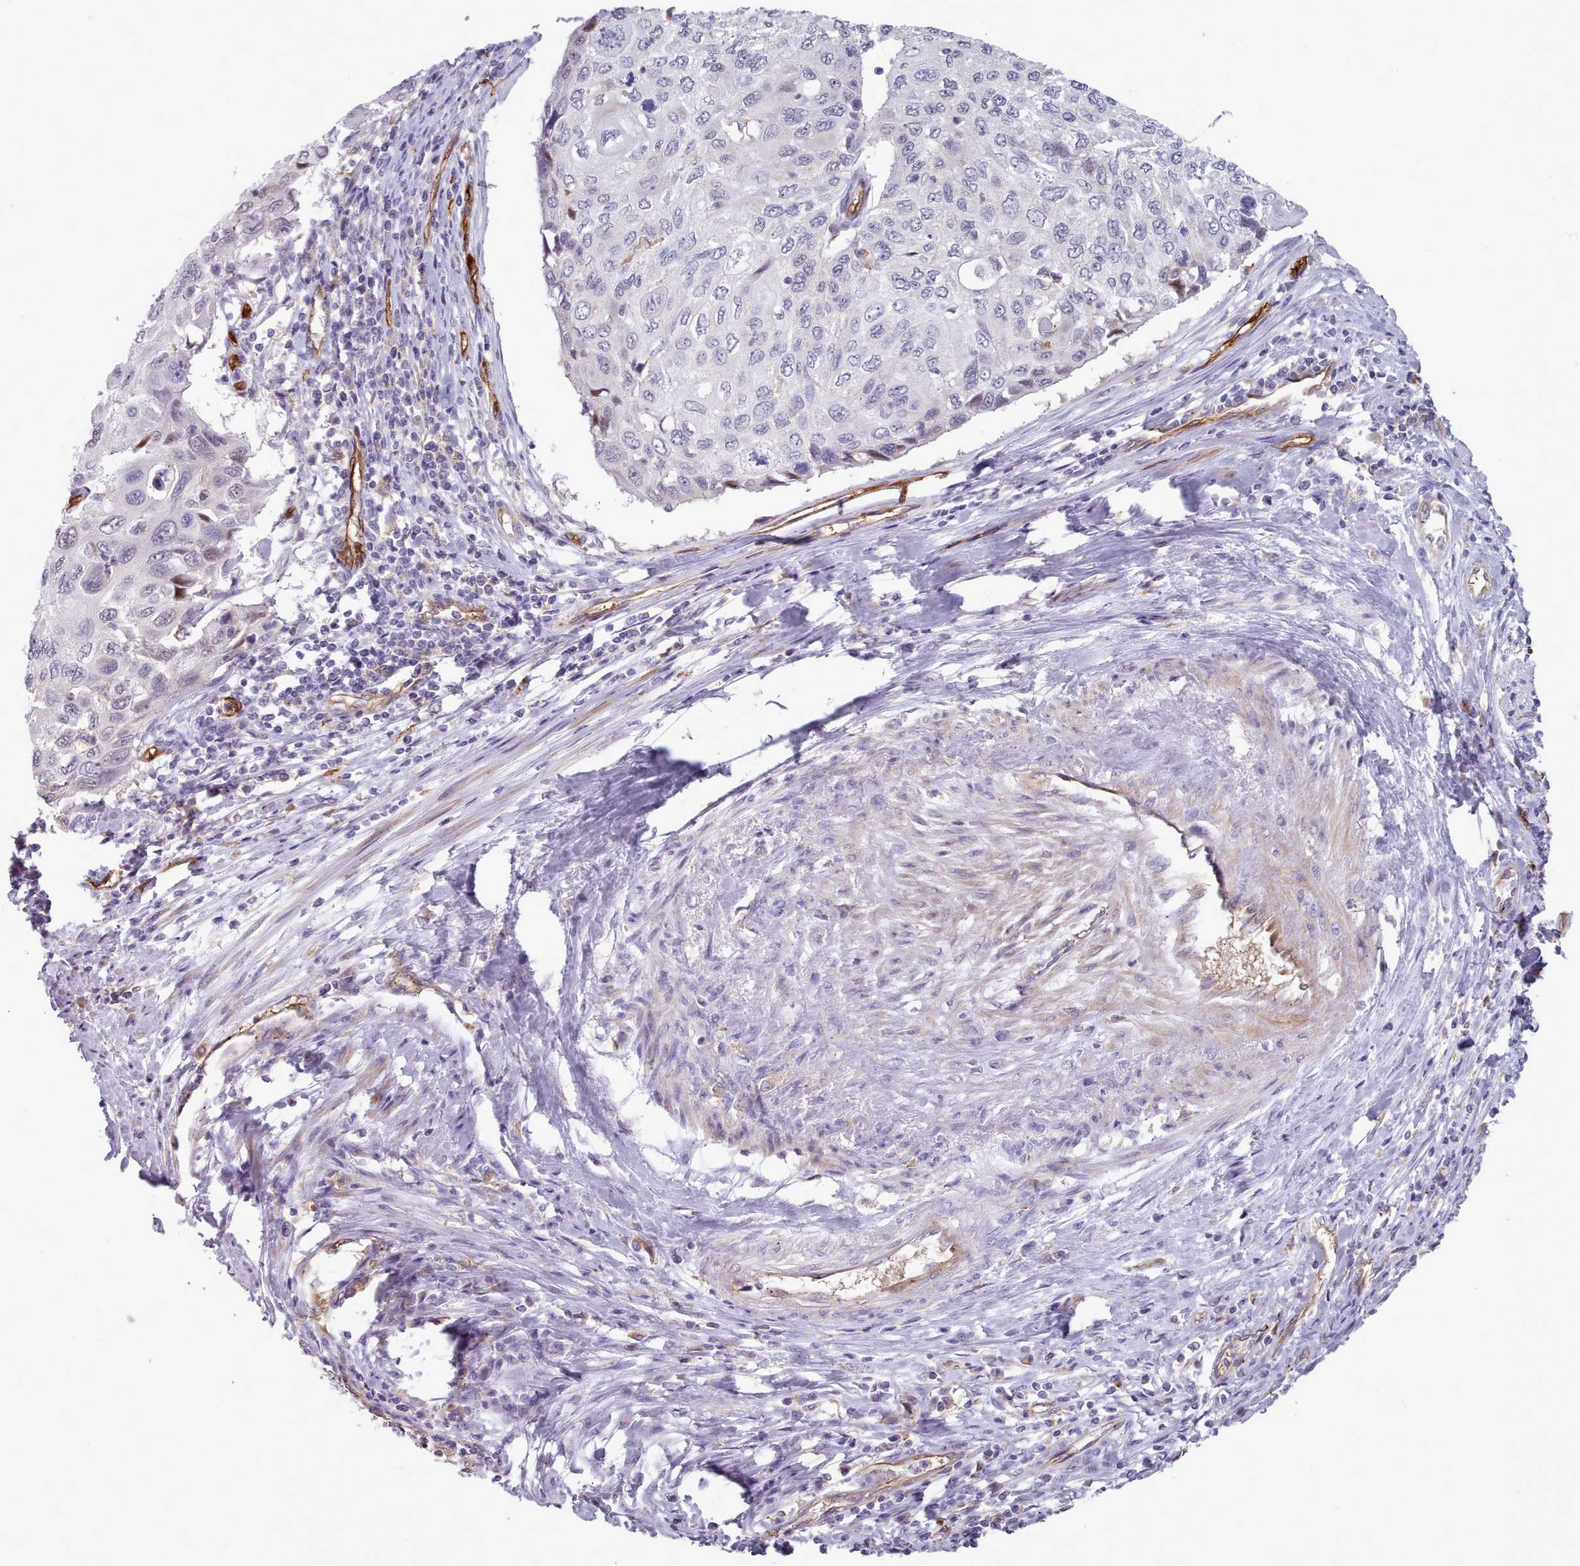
{"staining": {"intensity": "negative", "quantity": "none", "location": "none"}, "tissue": "cervical cancer", "cell_type": "Tumor cells", "image_type": "cancer", "snomed": [{"axis": "morphology", "description": "Squamous cell carcinoma, NOS"}, {"axis": "topography", "description": "Cervix"}], "caption": "Immunohistochemistry of cervical cancer (squamous cell carcinoma) demonstrates no staining in tumor cells.", "gene": "CD300LF", "patient": {"sex": "female", "age": 70}}